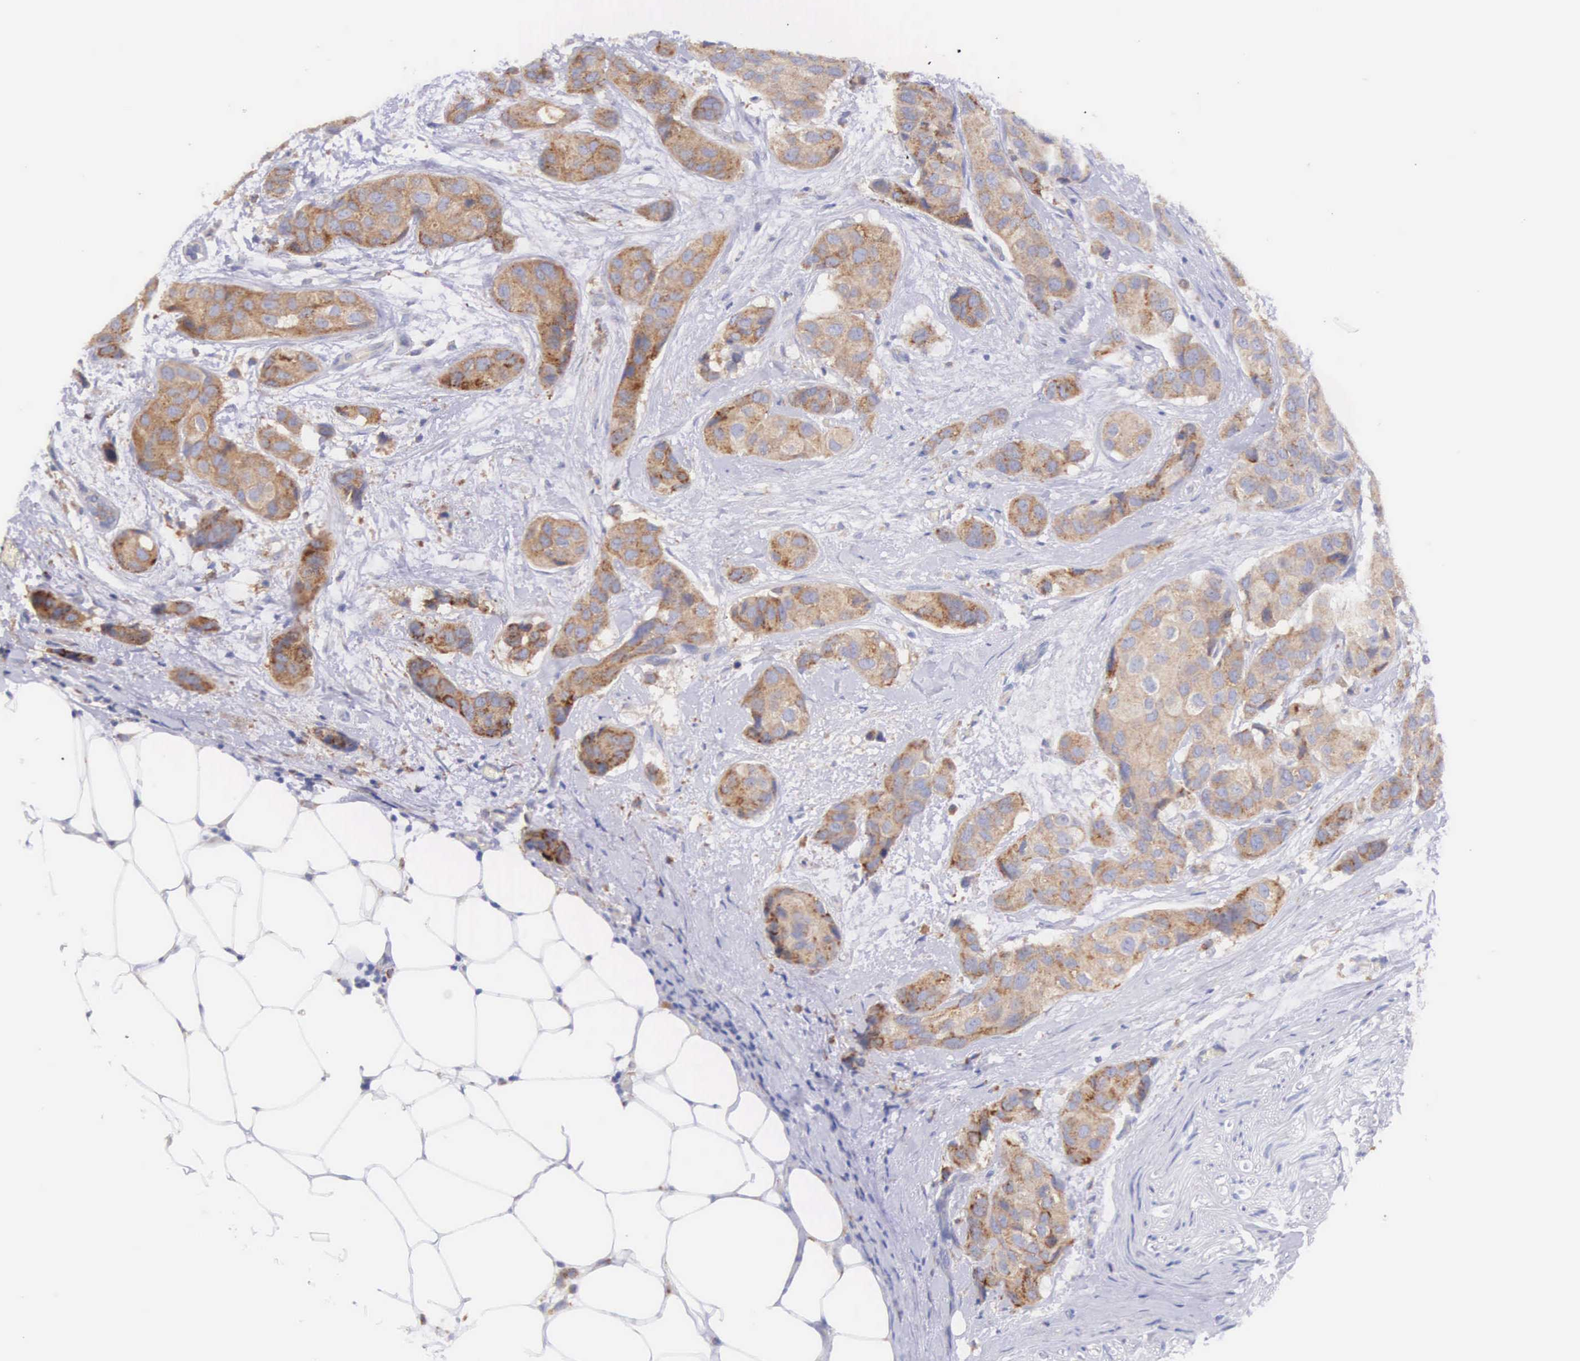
{"staining": {"intensity": "moderate", "quantity": ">75%", "location": "cytoplasmic/membranous"}, "tissue": "breast cancer", "cell_type": "Tumor cells", "image_type": "cancer", "snomed": [{"axis": "morphology", "description": "Duct carcinoma"}, {"axis": "topography", "description": "Breast"}], "caption": "This is a histology image of immunohistochemistry staining of breast cancer (infiltrating ductal carcinoma), which shows moderate positivity in the cytoplasmic/membranous of tumor cells.", "gene": "NSDHL", "patient": {"sex": "female", "age": 68}}